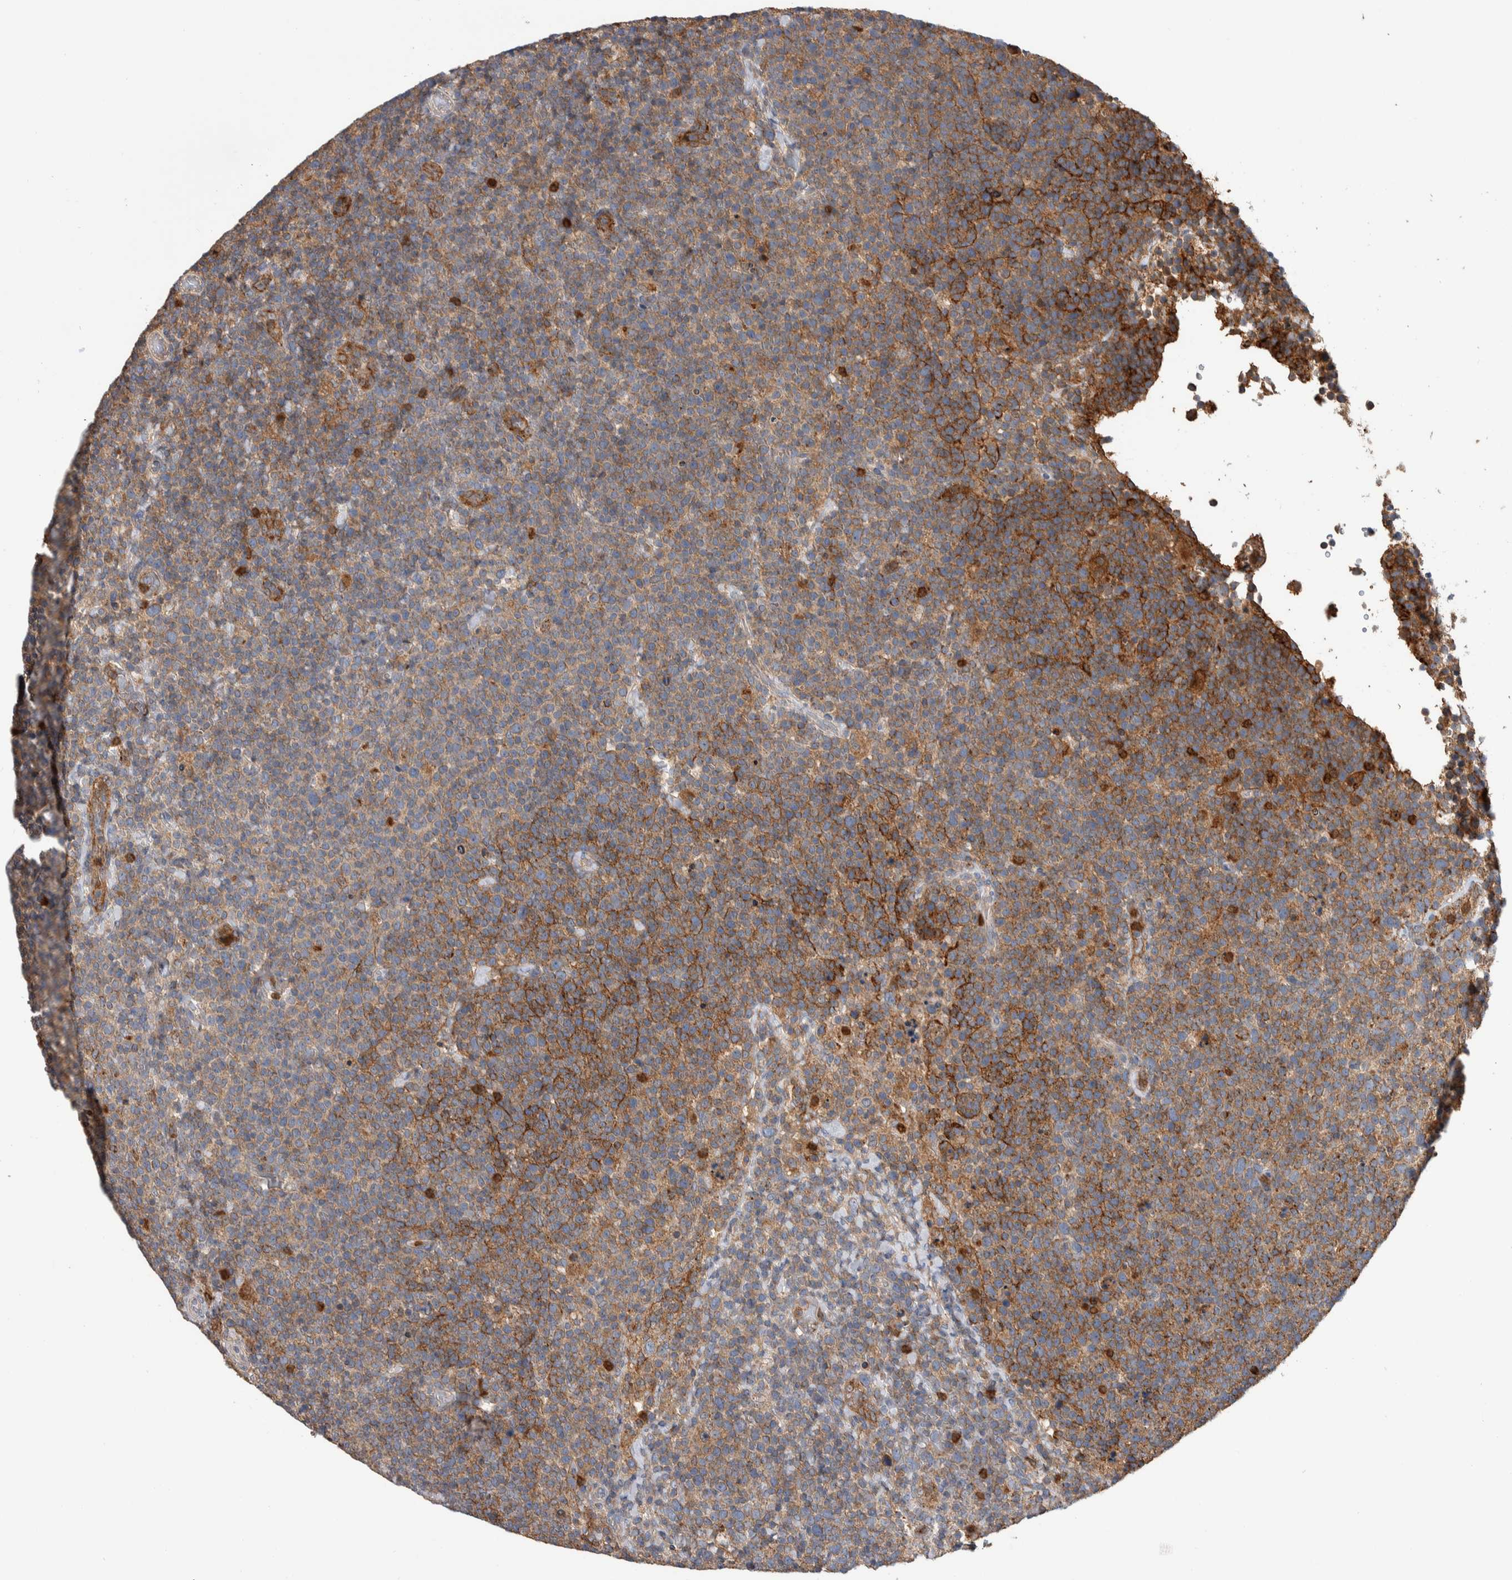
{"staining": {"intensity": "moderate", "quantity": ">75%", "location": "cytoplasmic/membranous"}, "tissue": "lymphoma", "cell_type": "Tumor cells", "image_type": "cancer", "snomed": [{"axis": "morphology", "description": "Malignant lymphoma, non-Hodgkin's type, High grade"}, {"axis": "topography", "description": "Lymph node"}], "caption": "Lymphoma stained for a protein (brown) shows moderate cytoplasmic/membranous positive positivity in approximately >75% of tumor cells.", "gene": "SDCBP", "patient": {"sex": "male", "age": 61}}